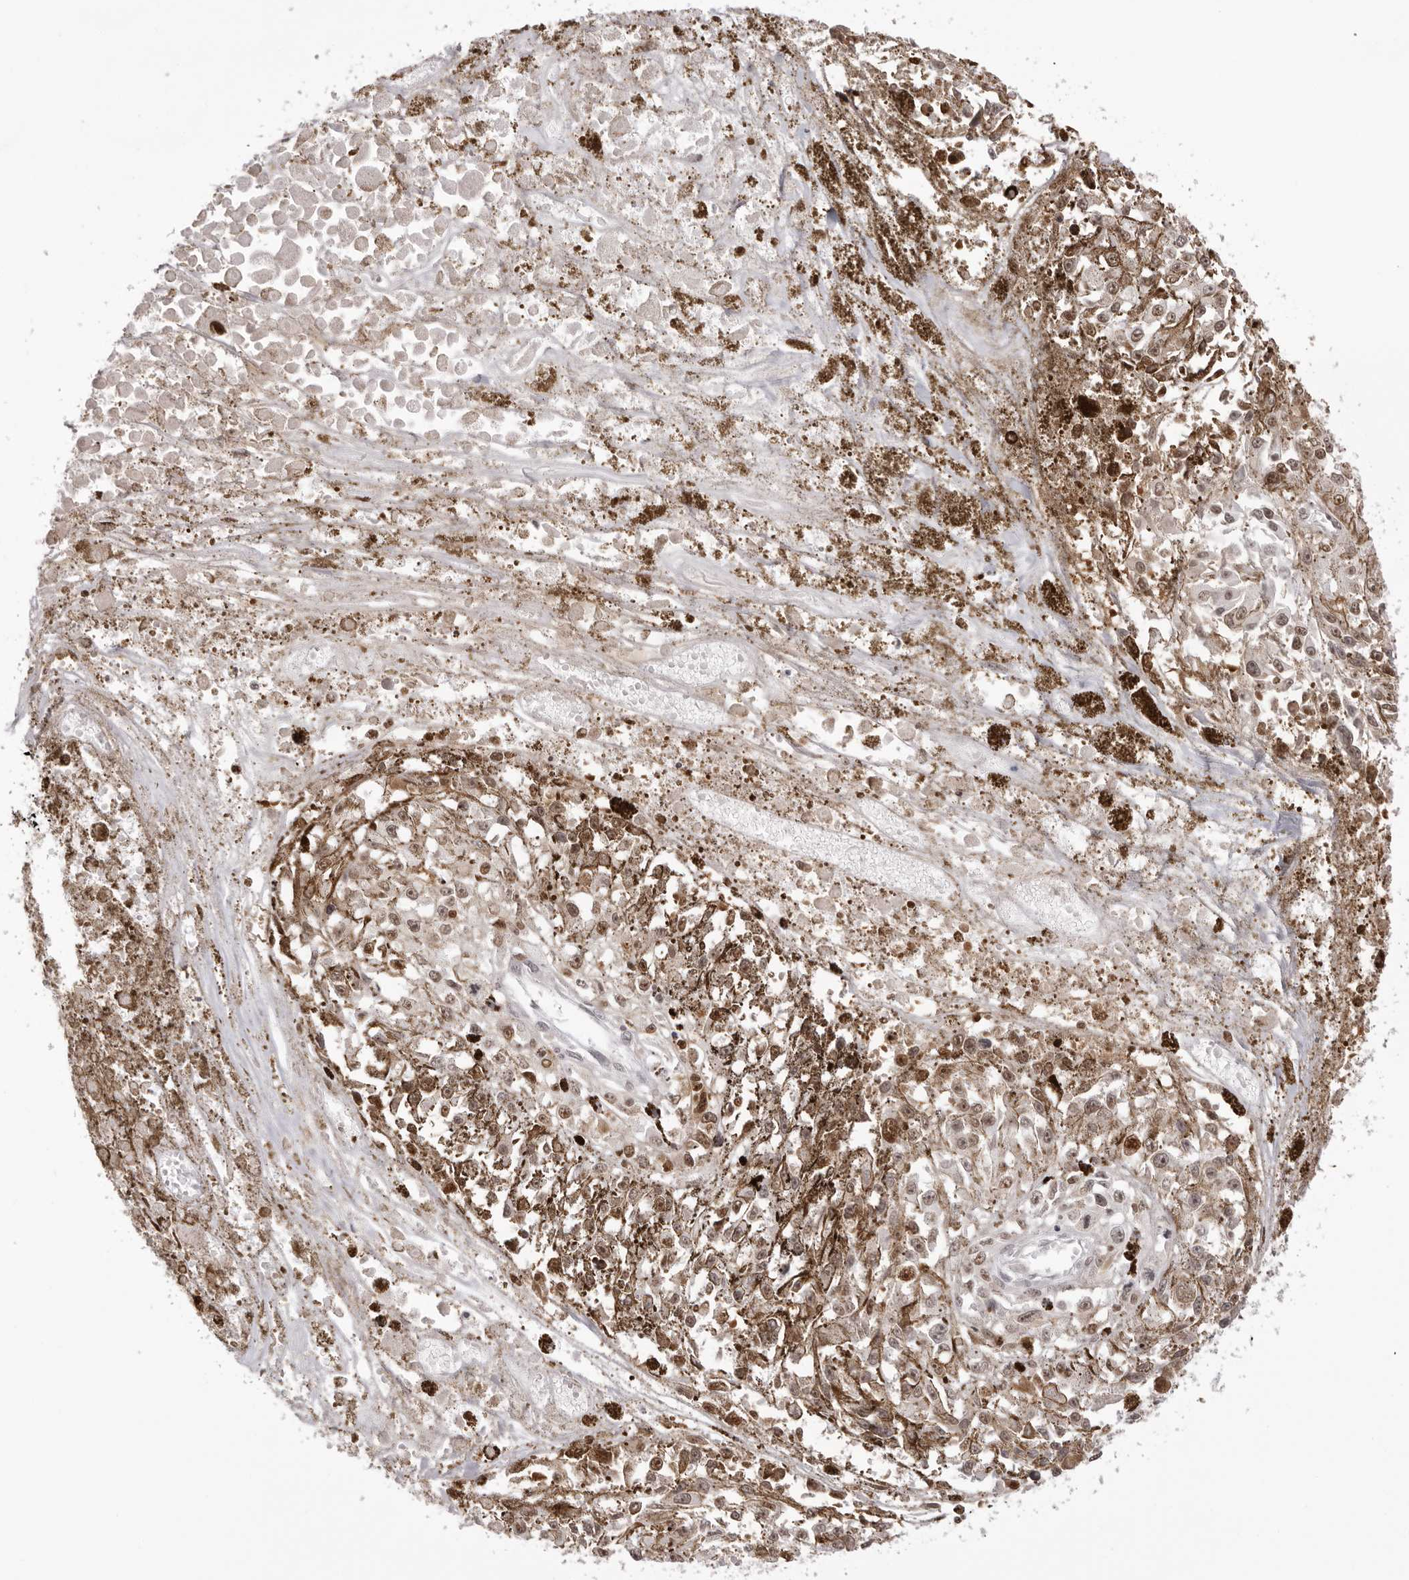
{"staining": {"intensity": "moderate", "quantity": ">75%", "location": "nuclear"}, "tissue": "melanoma", "cell_type": "Tumor cells", "image_type": "cancer", "snomed": [{"axis": "morphology", "description": "Malignant melanoma, Metastatic site"}, {"axis": "topography", "description": "Lymph node"}], "caption": "Protein expression analysis of human malignant melanoma (metastatic site) reveals moderate nuclear positivity in about >75% of tumor cells.", "gene": "HSPA4", "patient": {"sex": "male", "age": 59}}